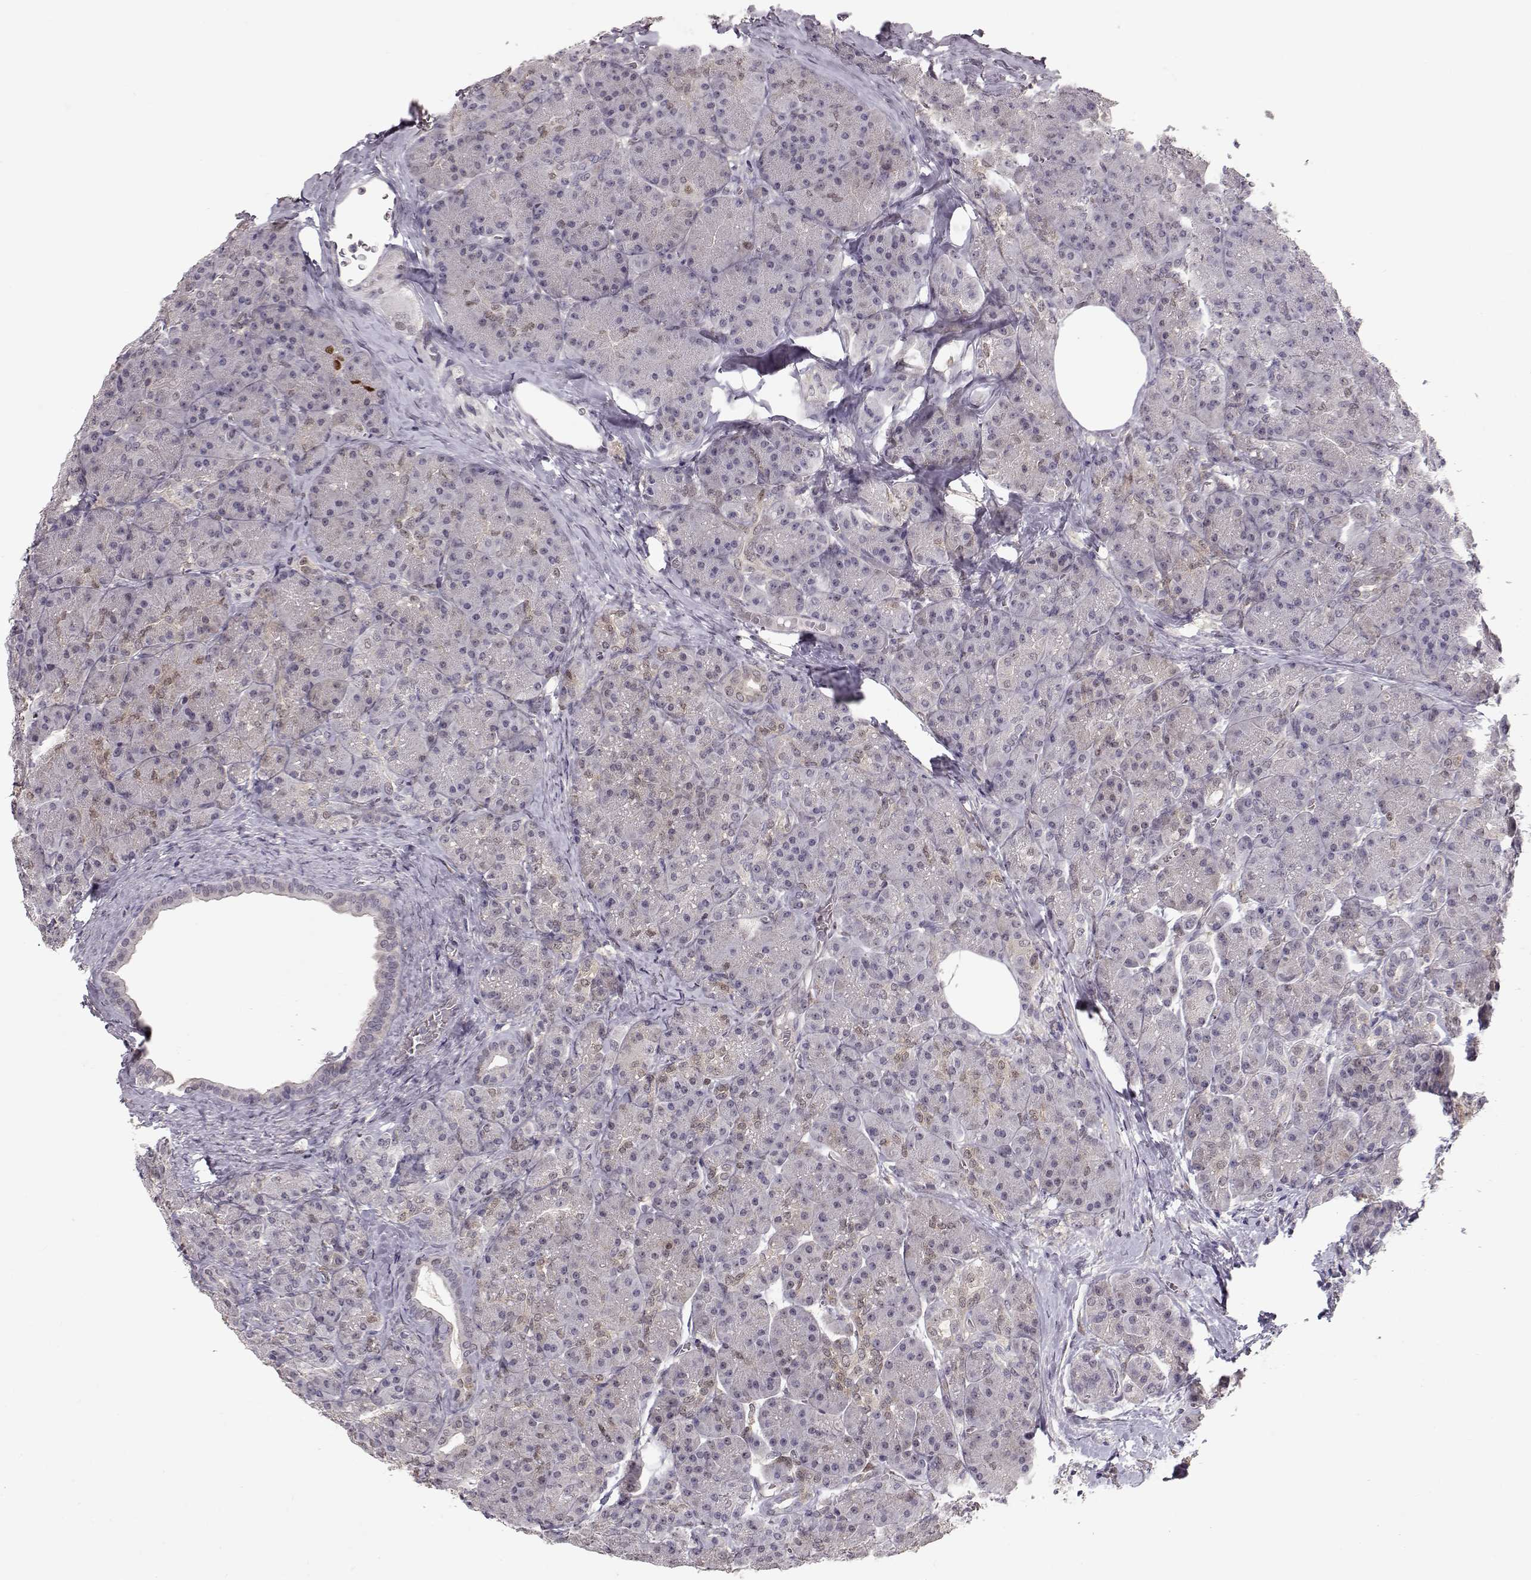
{"staining": {"intensity": "weak", "quantity": "25%-75%", "location": "cytoplasmic/membranous,nuclear"}, "tissue": "pancreas", "cell_type": "Exocrine glandular cells", "image_type": "normal", "snomed": [{"axis": "morphology", "description": "Normal tissue, NOS"}, {"axis": "topography", "description": "Pancreas"}], "caption": "About 25%-75% of exocrine glandular cells in unremarkable pancreas reveal weak cytoplasmic/membranous,nuclear protein expression as visualized by brown immunohistochemical staining.", "gene": "CDK4", "patient": {"sex": "male", "age": 57}}